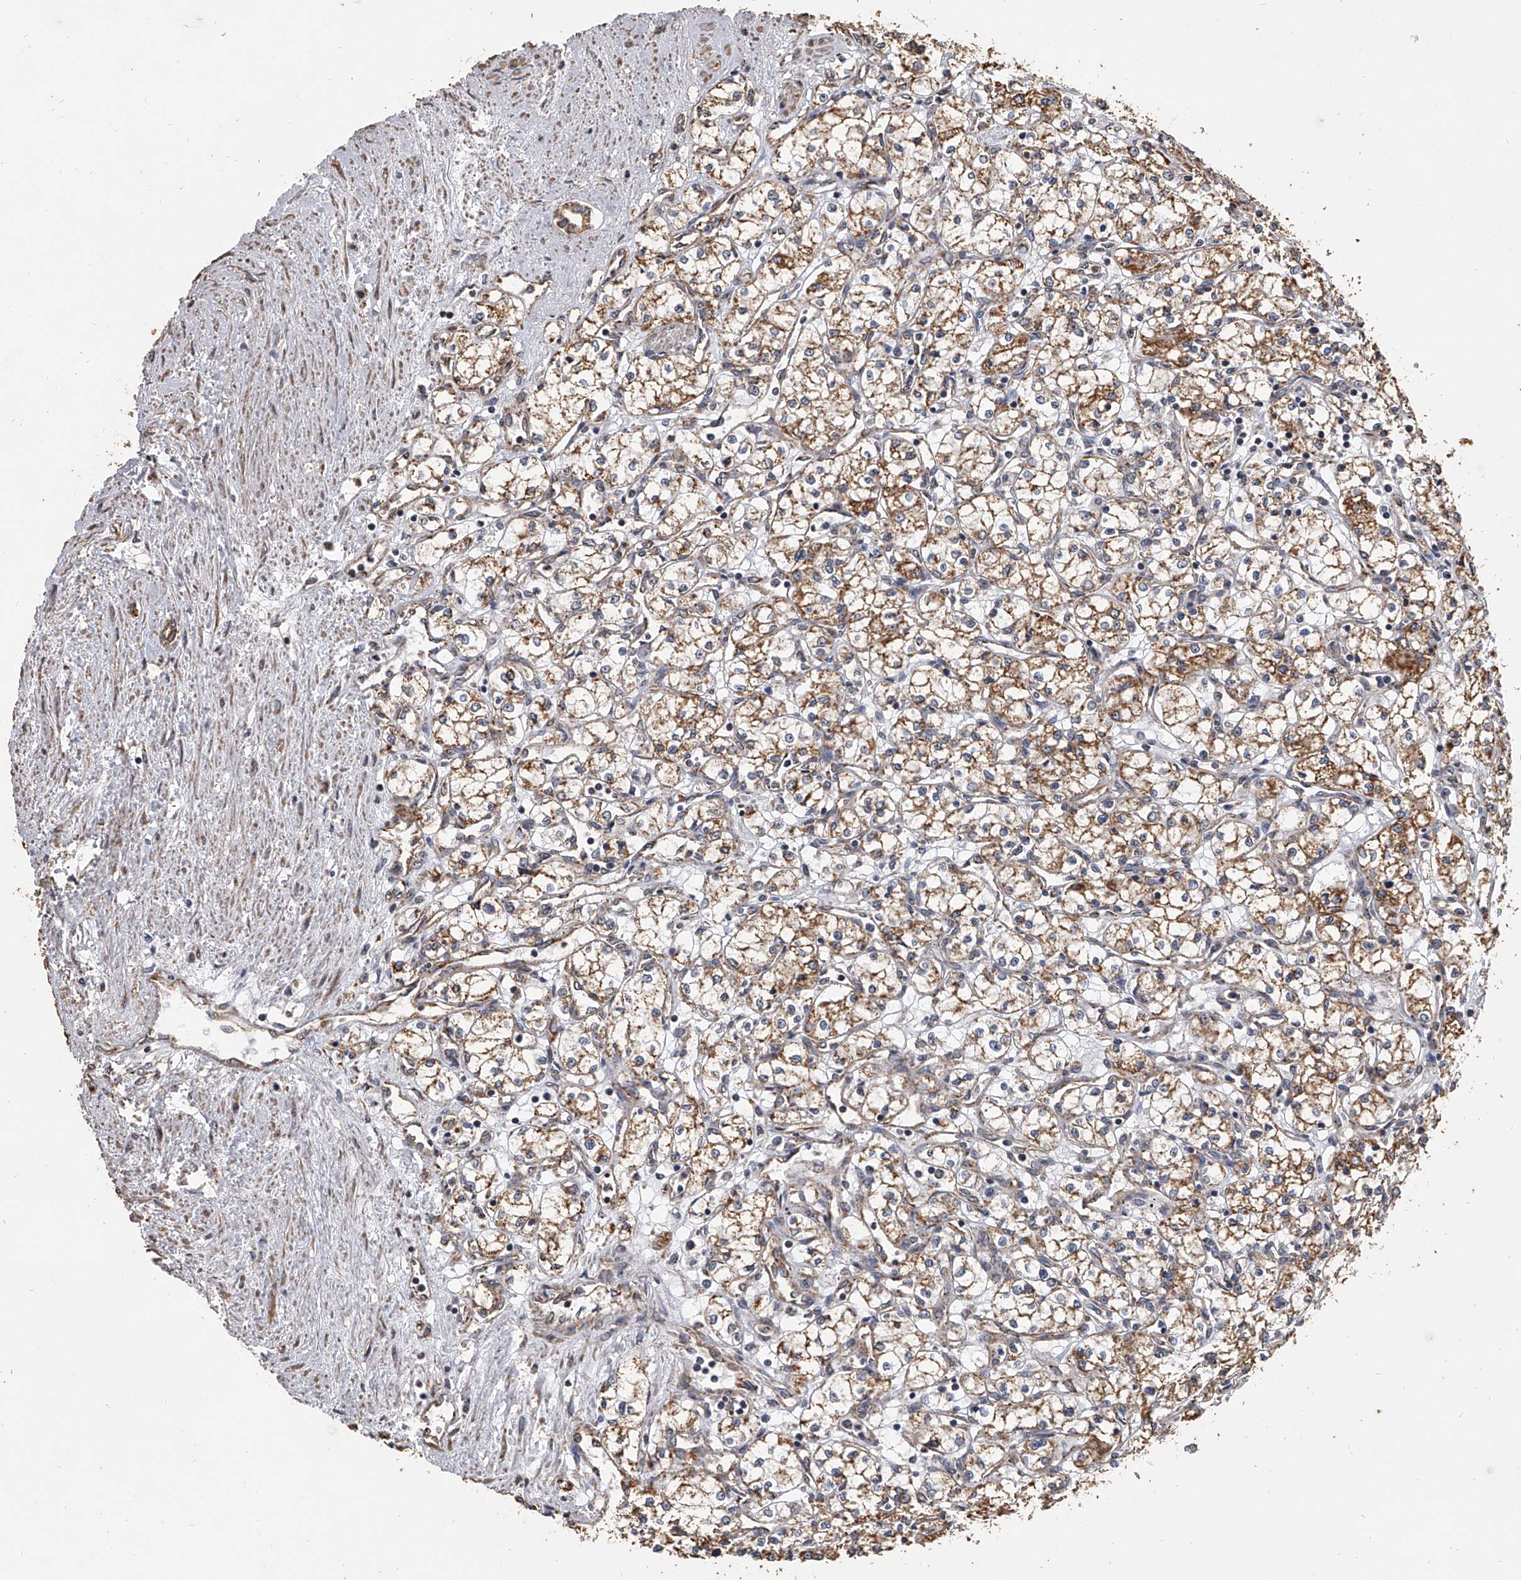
{"staining": {"intensity": "moderate", "quantity": ">75%", "location": "cytoplasmic/membranous"}, "tissue": "renal cancer", "cell_type": "Tumor cells", "image_type": "cancer", "snomed": [{"axis": "morphology", "description": "Adenocarcinoma, NOS"}, {"axis": "topography", "description": "Kidney"}], "caption": "Human renal cancer stained for a protein (brown) reveals moderate cytoplasmic/membranous positive expression in approximately >75% of tumor cells.", "gene": "MRPL28", "patient": {"sex": "male", "age": 59}}